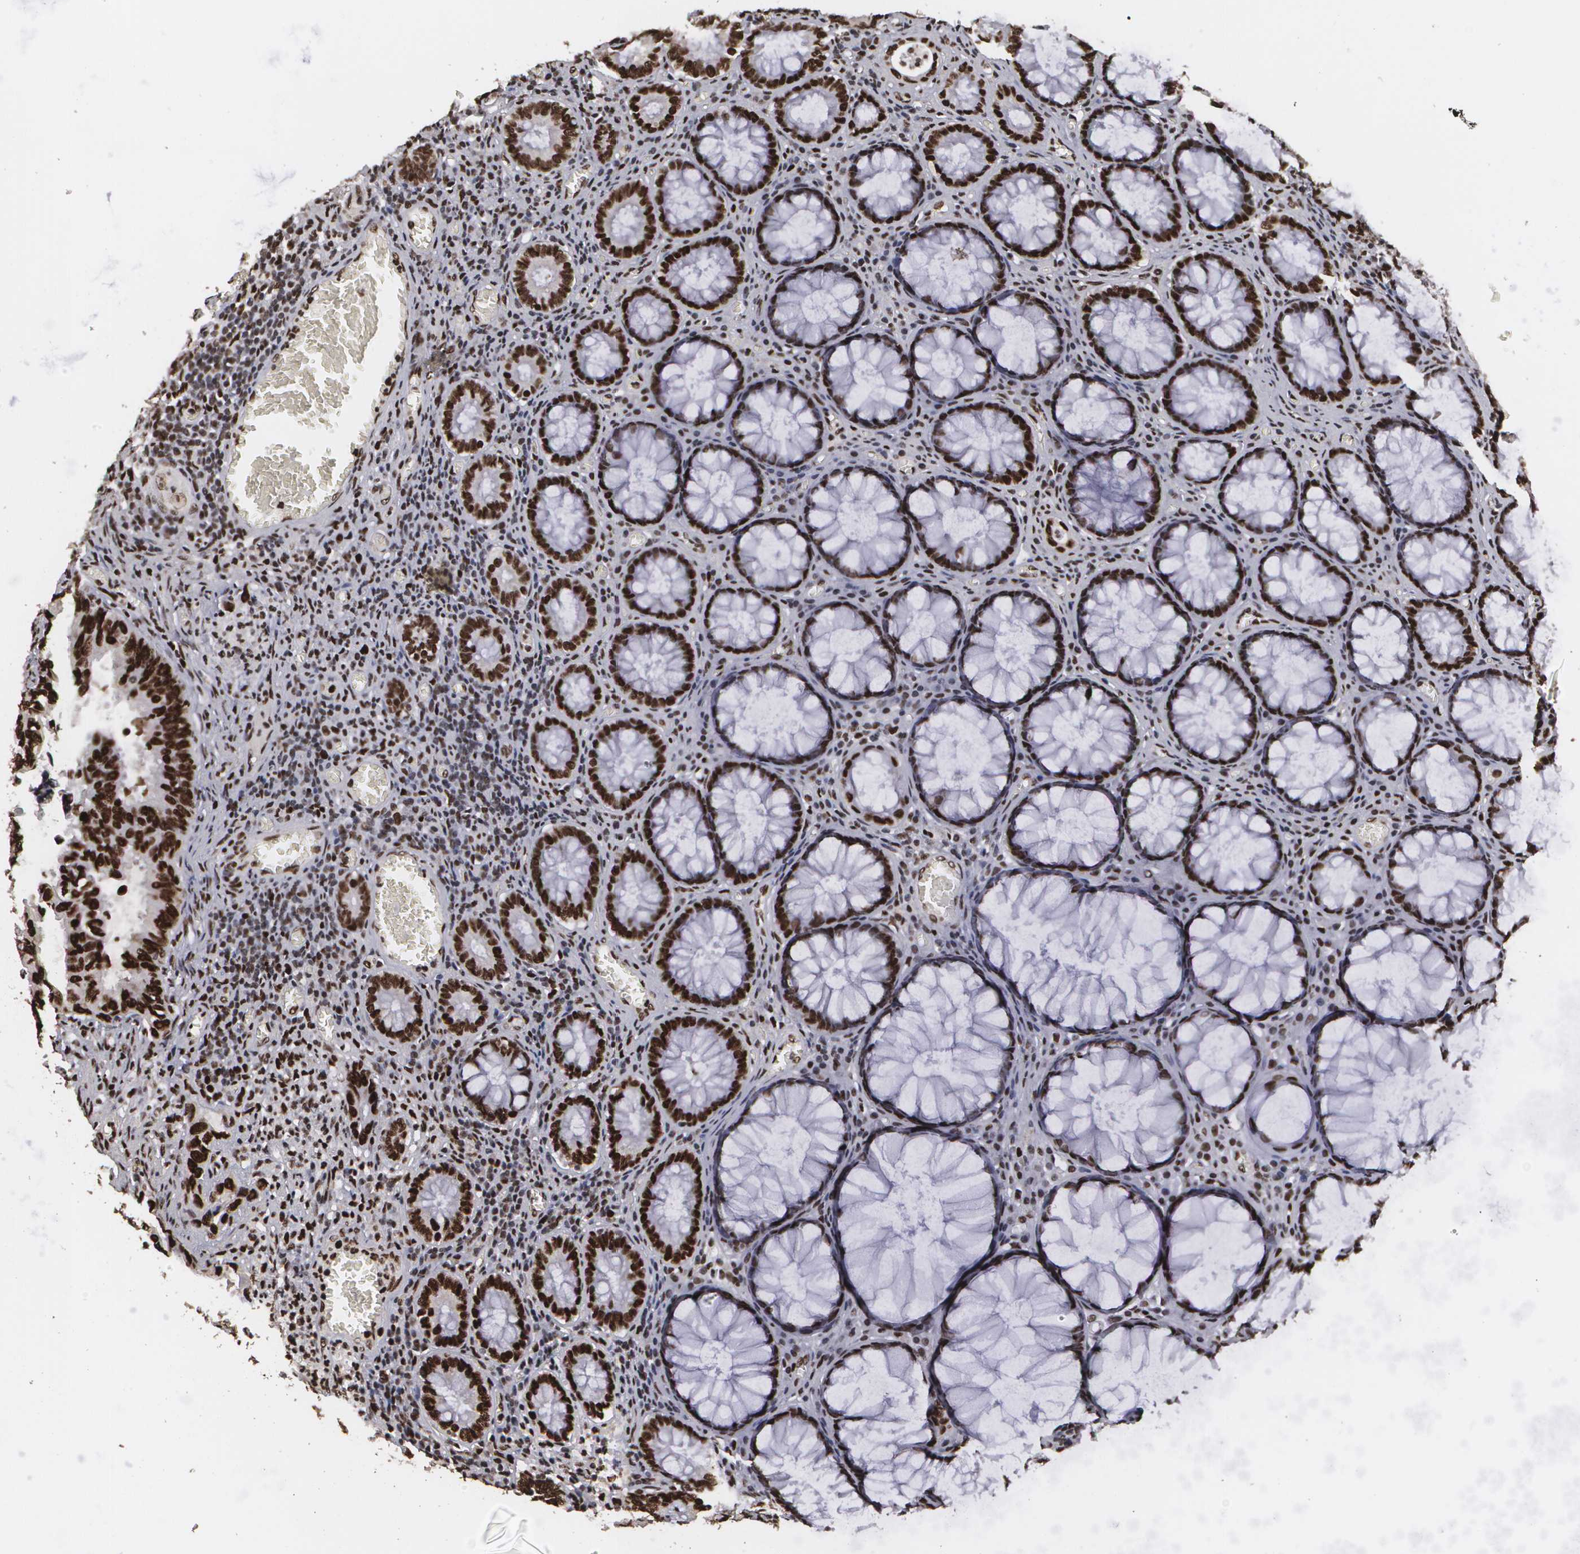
{"staining": {"intensity": "strong", "quantity": ">75%", "location": "nuclear"}, "tissue": "colorectal cancer", "cell_type": "Tumor cells", "image_type": "cancer", "snomed": [{"axis": "morphology", "description": "Adenocarcinoma, NOS"}, {"axis": "topography", "description": "Rectum"}], "caption": "Human colorectal cancer stained with a protein marker displays strong staining in tumor cells.", "gene": "RCOR1", "patient": {"sex": "female", "age": 98}}